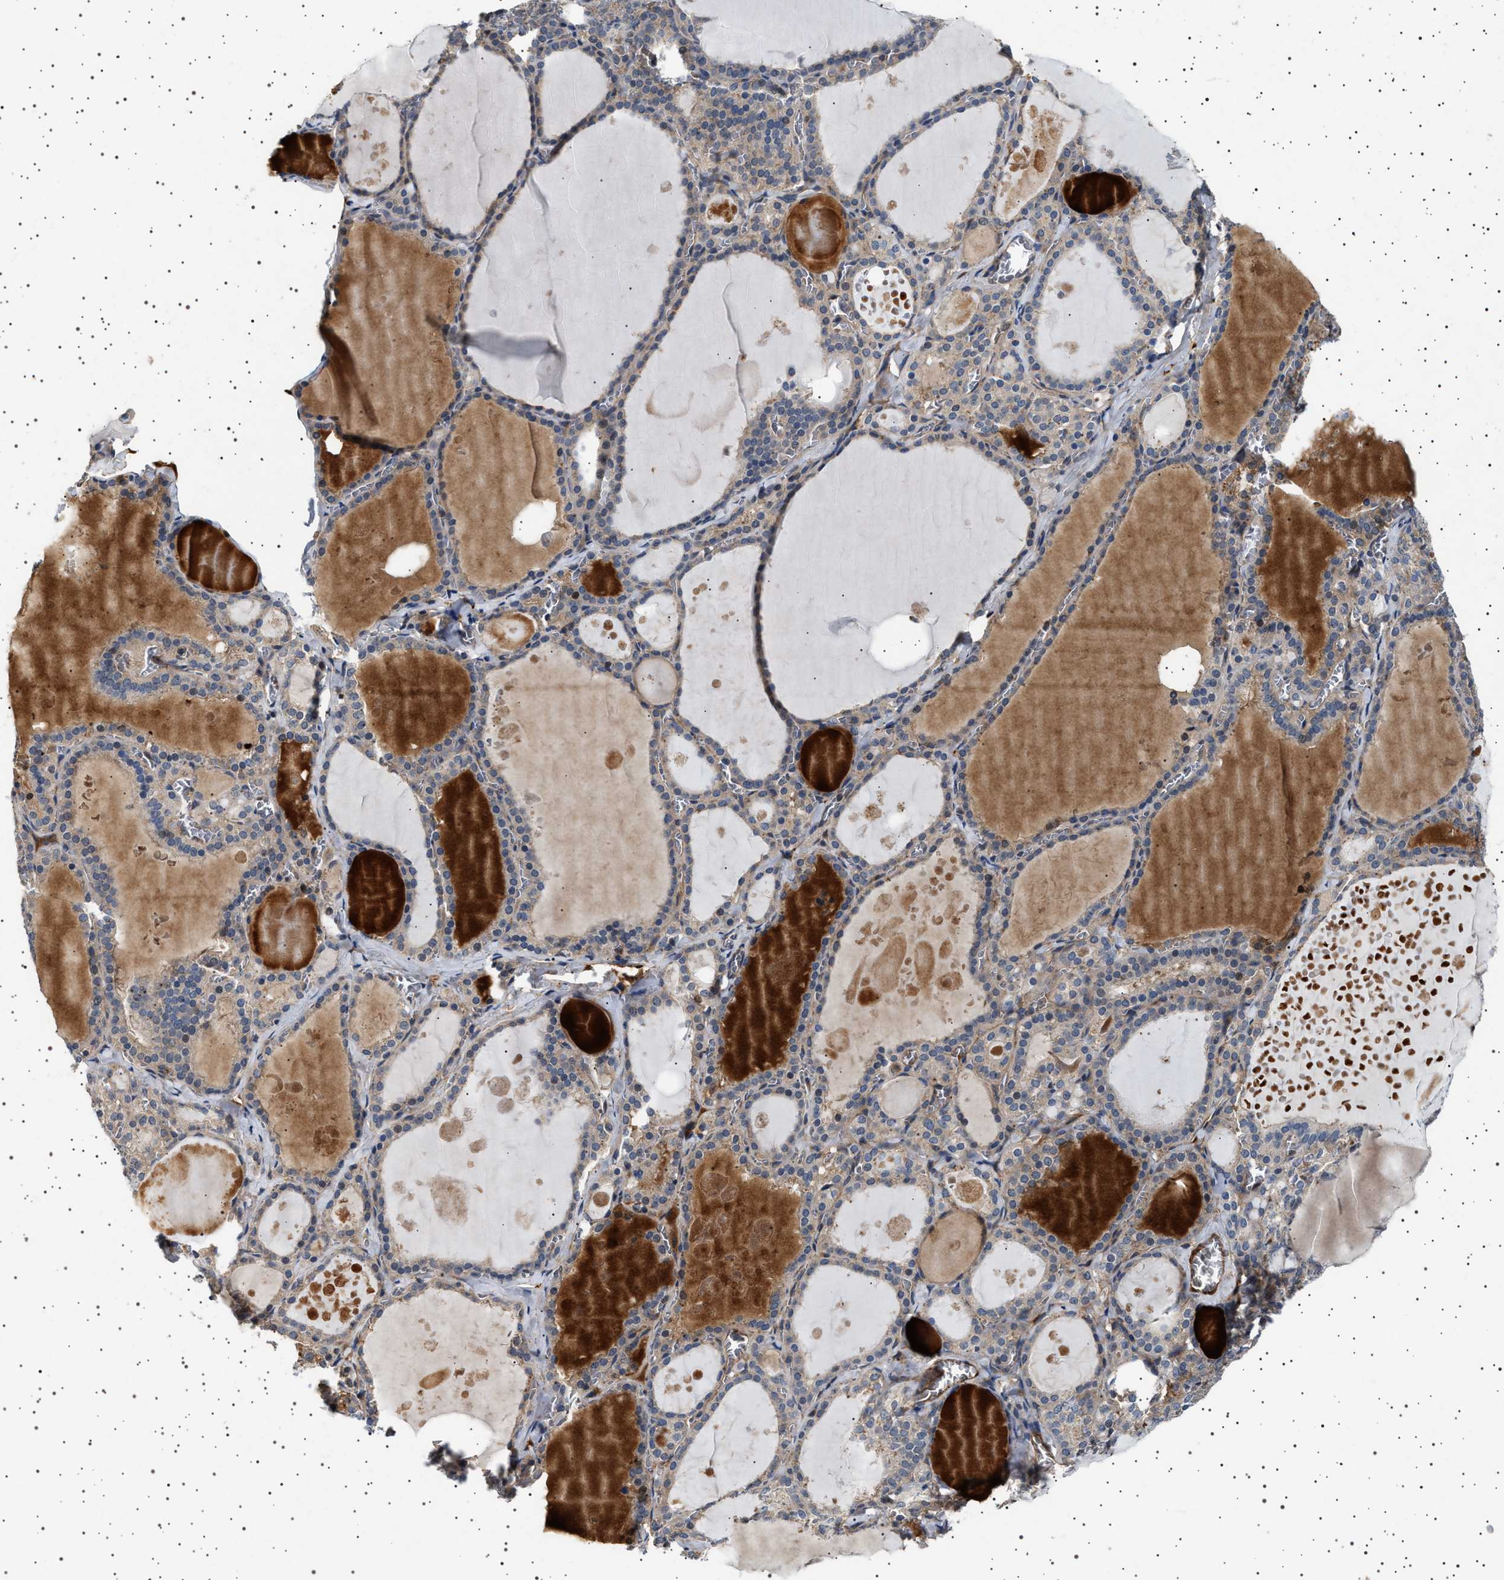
{"staining": {"intensity": "weak", "quantity": ">75%", "location": "cytoplasmic/membranous"}, "tissue": "thyroid gland", "cell_type": "Glandular cells", "image_type": "normal", "snomed": [{"axis": "morphology", "description": "Normal tissue, NOS"}, {"axis": "topography", "description": "Thyroid gland"}], "caption": "Glandular cells exhibit weak cytoplasmic/membranous positivity in about >75% of cells in normal thyroid gland.", "gene": "FICD", "patient": {"sex": "male", "age": 56}}